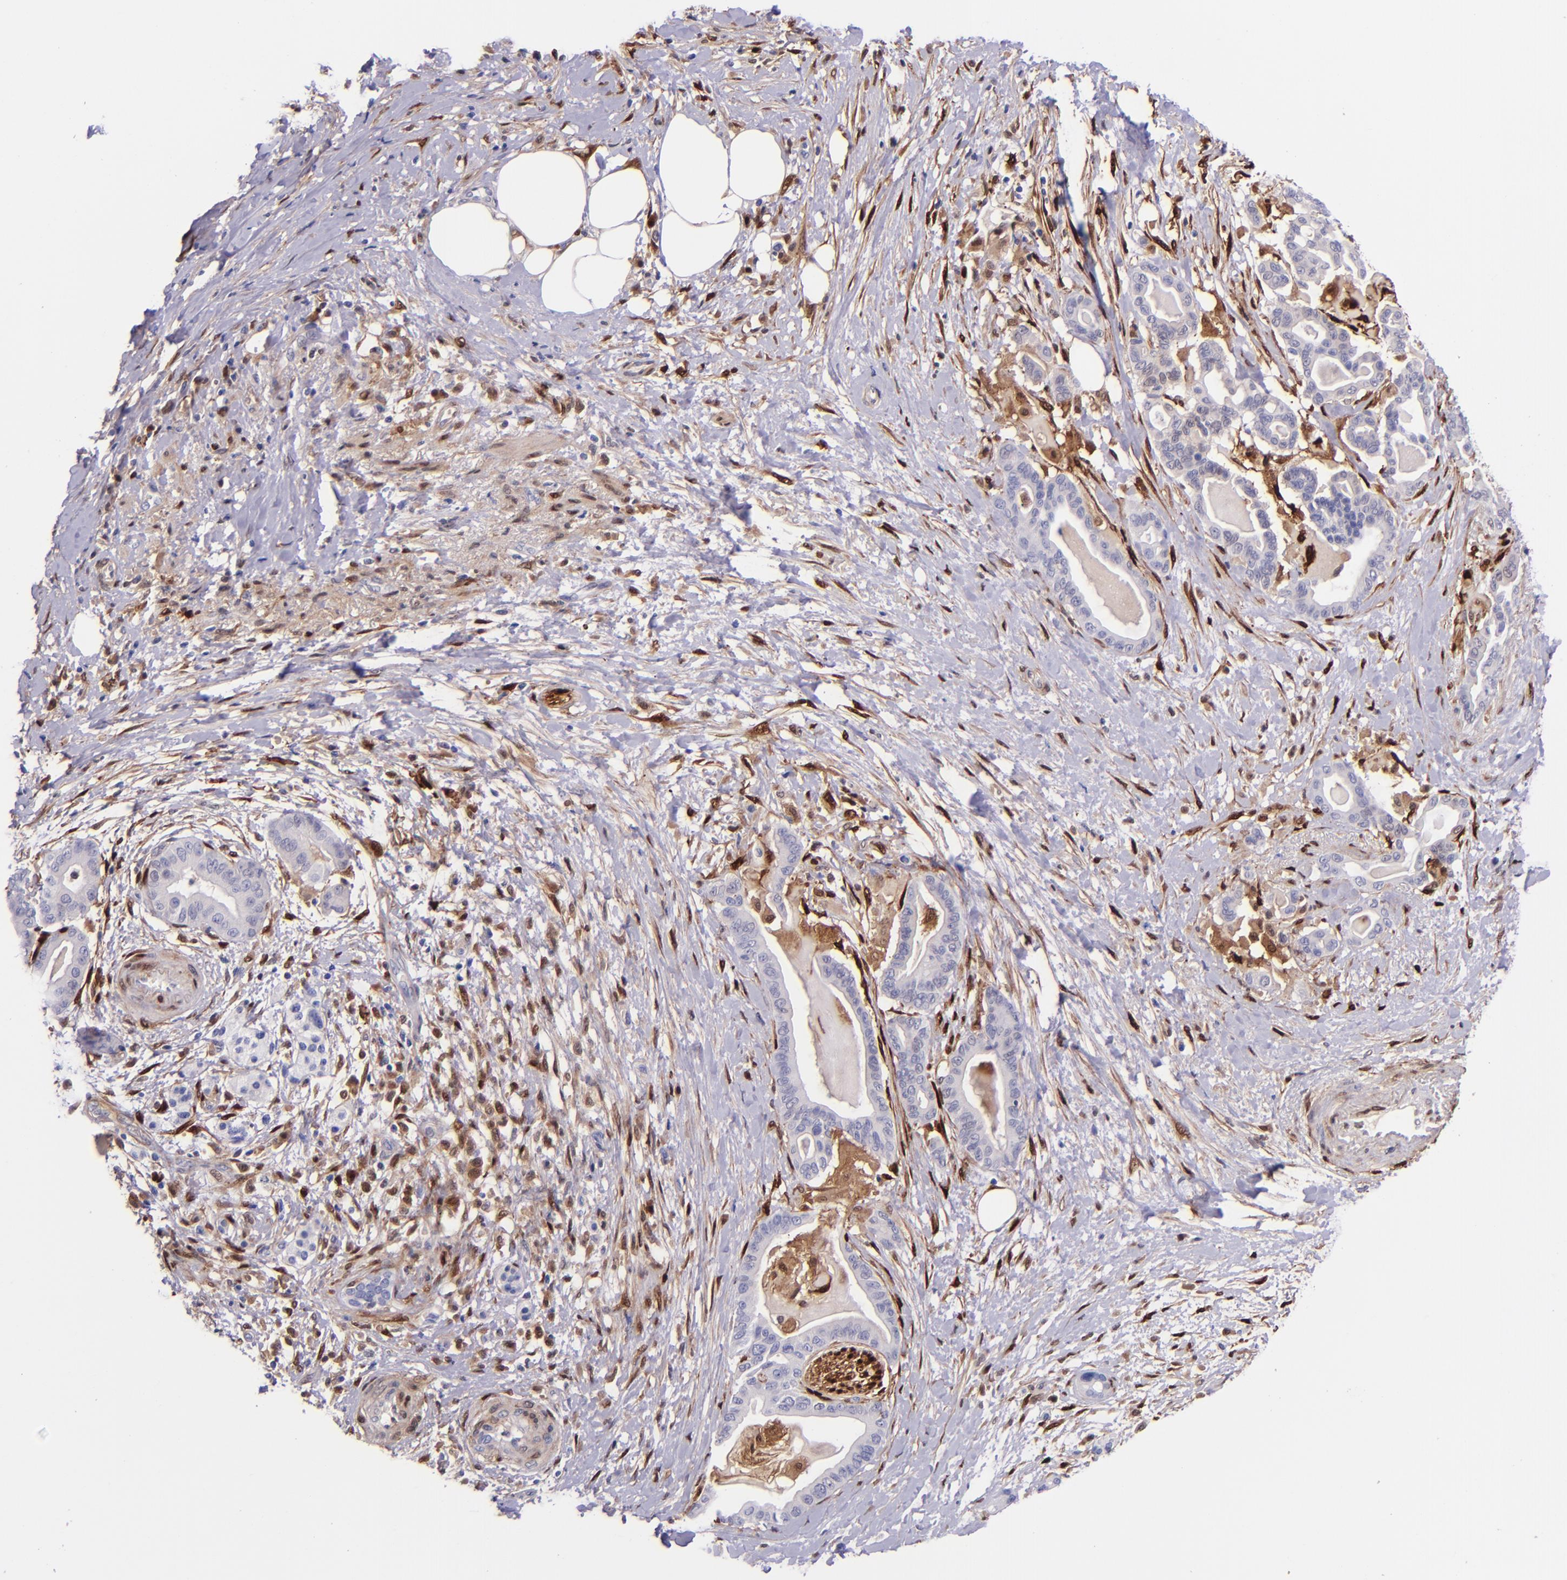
{"staining": {"intensity": "negative", "quantity": "none", "location": "none"}, "tissue": "pancreatic cancer", "cell_type": "Tumor cells", "image_type": "cancer", "snomed": [{"axis": "morphology", "description": "Adenocarcinoma, NOS"}, {"axis": "topography", "description": "Pancreas"}], "caption": "Pancreatic adenocarcinoma was stained to show a protein in brown. There is no significant expression in tumor cells. The staining is performed using DAB (3,3'-diaminobenzidine) brown chromogen with nuclei counter-stained in using hematoxylin.", "gene": "LGALS1", "patient": {"sex": "male", "age": 63}}